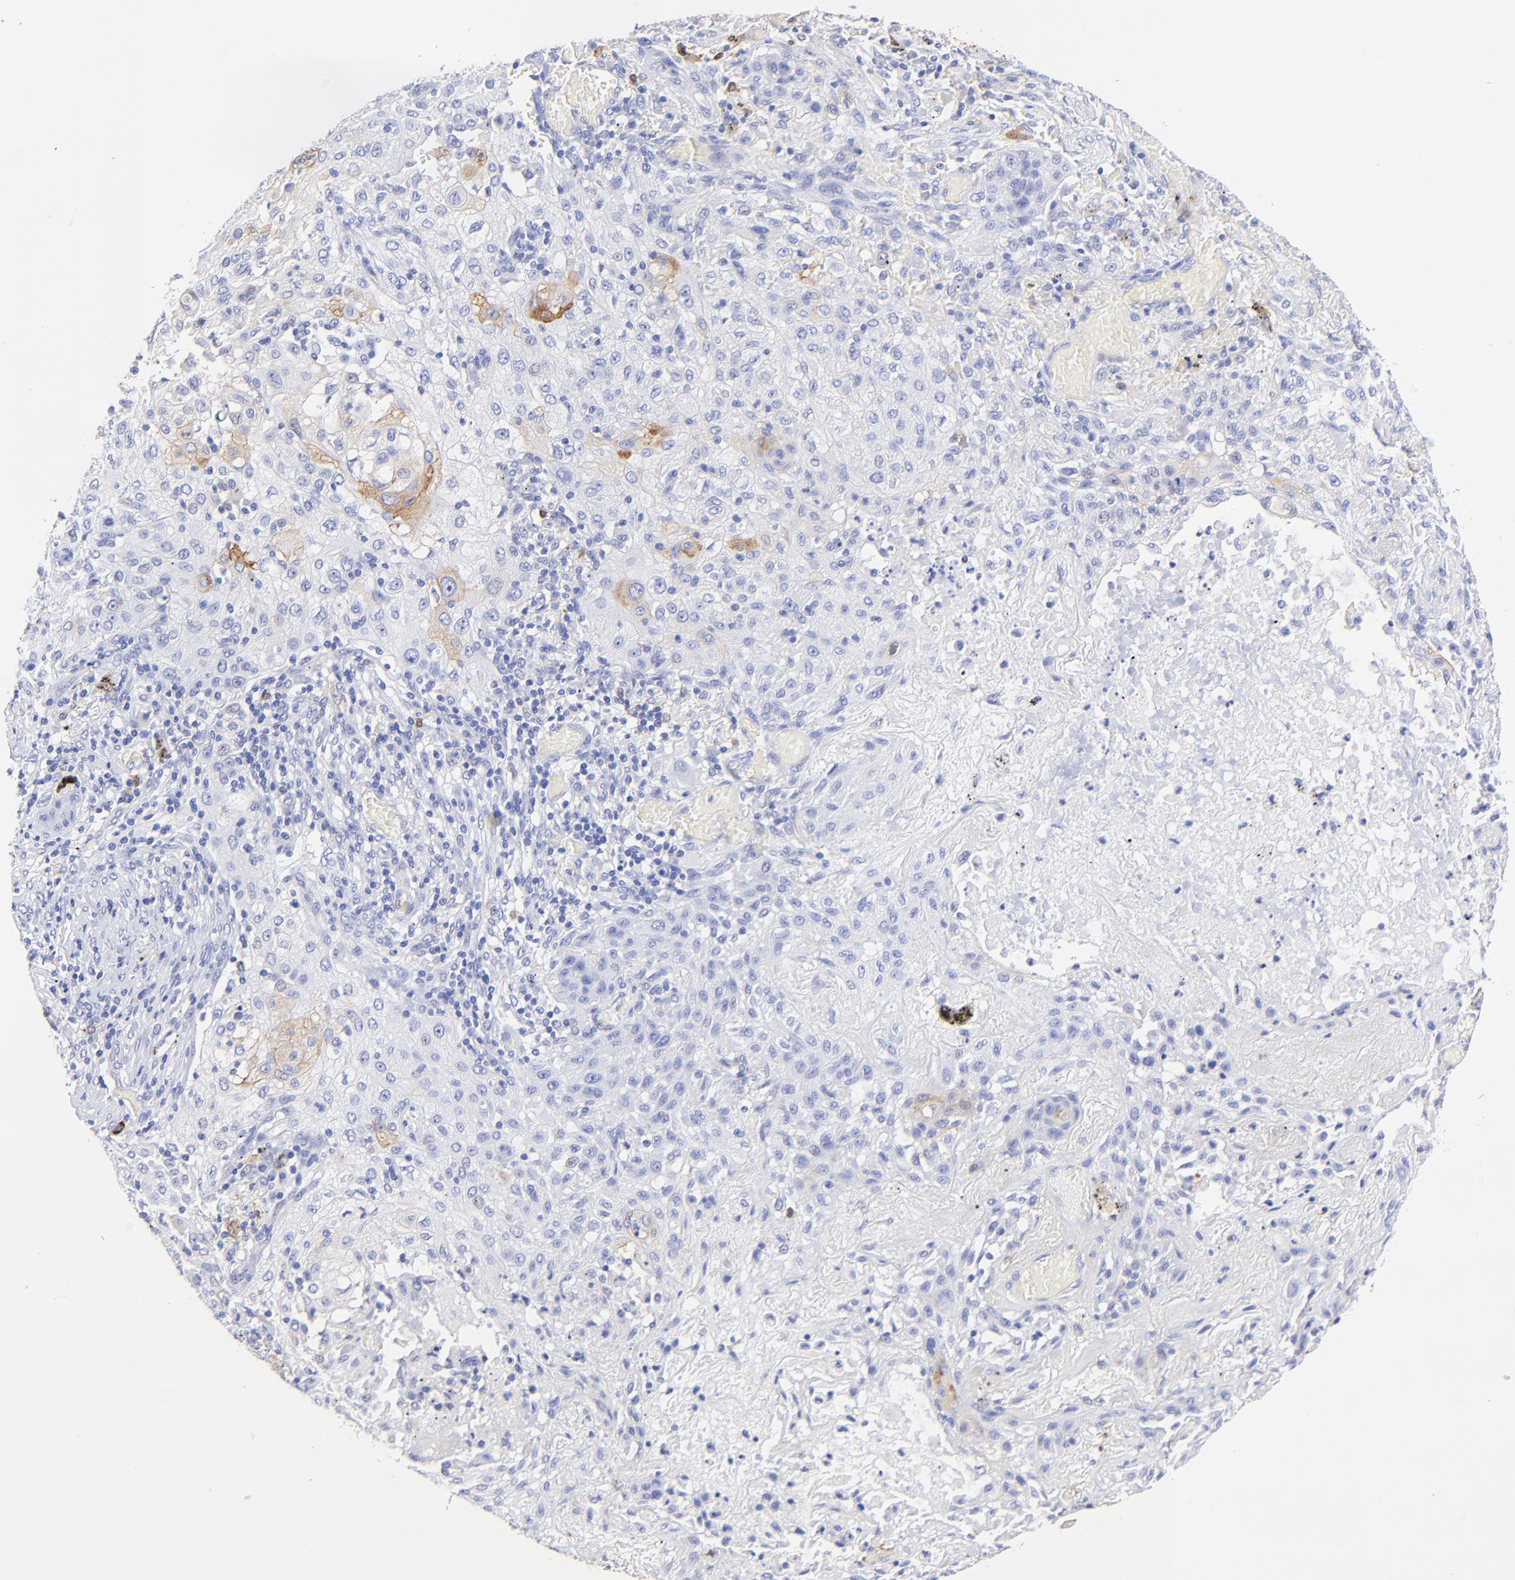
{"staining": {"intensity": "negative", "quantity": "none", "location": "none"}, "tissue": "lung cancer", "cell_type": "Tumor cells", "image_type": "cancer", "snomed": [{"axis": "morphology", "description": "Squamous cell carcinoma, NOS"}, {"axis": "topography", "description": "Lung"}], "caption": "DAB (3,3'-diaminobenzidine) immunohistochemical staining of human lung squamous cell carcinoma reveals no significant expression in tumor cells.", "gene": "ALDH1A1", "patient": {"sex": "female", "age": 47}}